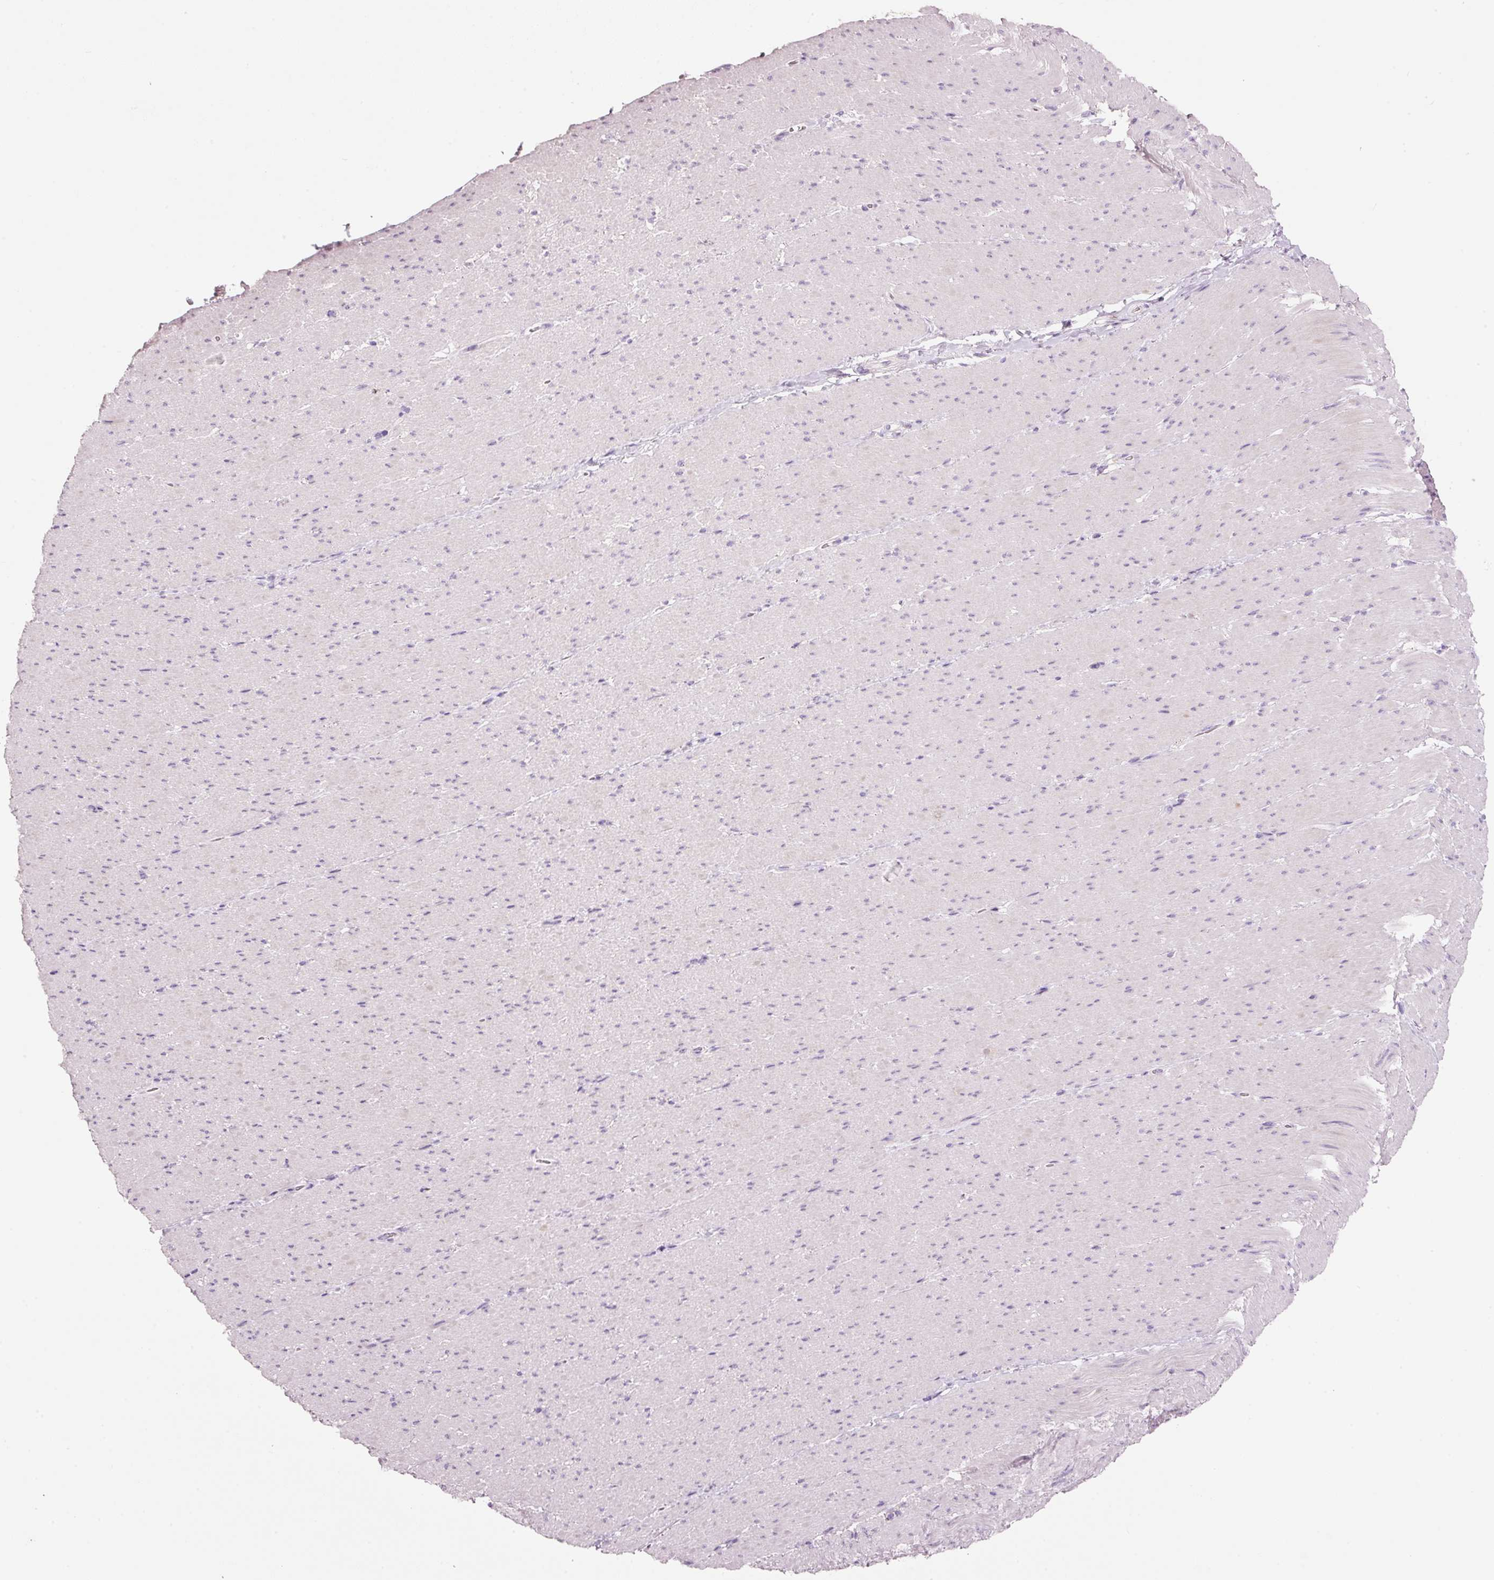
{"staining": {"intensity": "negative", "quantity": "none", "location": "none"}, "tissue": "smooth muscle", "cell_type": "Smooth muscle cells", "image_type": "normal", "snomed": [{"axis": "morphology", "description": "Normal tissue, NOS"}, {"axis": "topography", "description": "Smooth muscle"}, {"axis": "topography", "description": "Rectum"}], "caption": "IHC of unremarkable human smooth muscle displays no staining in smooth muscle cells. Nuclei are stained in blue.", "gene": "TENT5C", "patient": {"sex": "male", "age": 53}}